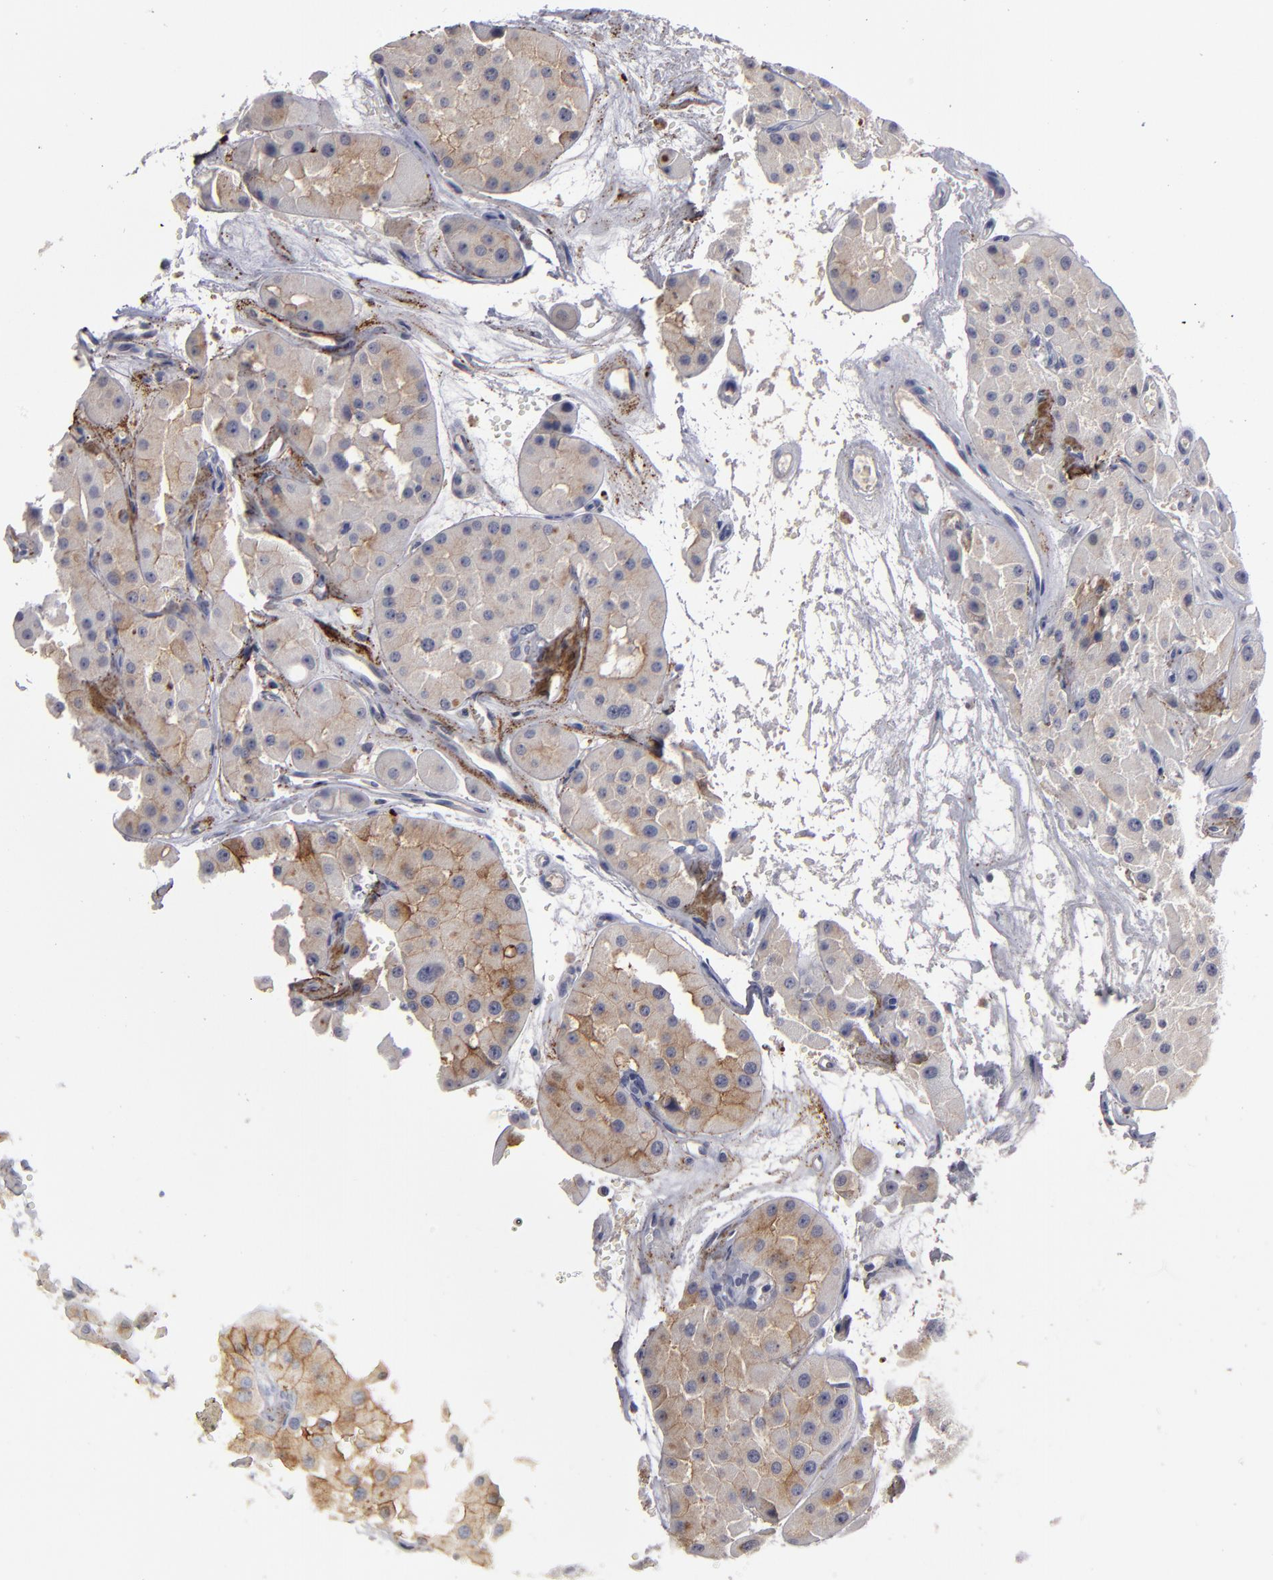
{"staining": {"intensity": "weak", "quantity": "25%-75%", "location": "cytoplasmic/membranous"}, "tissue": "renal cancer", "cell_type": "Tumor cells", "image_type": "cancer", "snomed": [{"axis": "morphology", "description": "Adenocarcinoma, uncertain malignant potential"}, {"axis": "topography", "description": "Kidney"}], "caption": "Protein expression analysis of renal cancer demonstrates weak cytoplasmic/membranous positivity in approximately 25%-75% of tumor cells.", "gene": "GPM6B", "patient": {"sex": "male", "age": 63}}